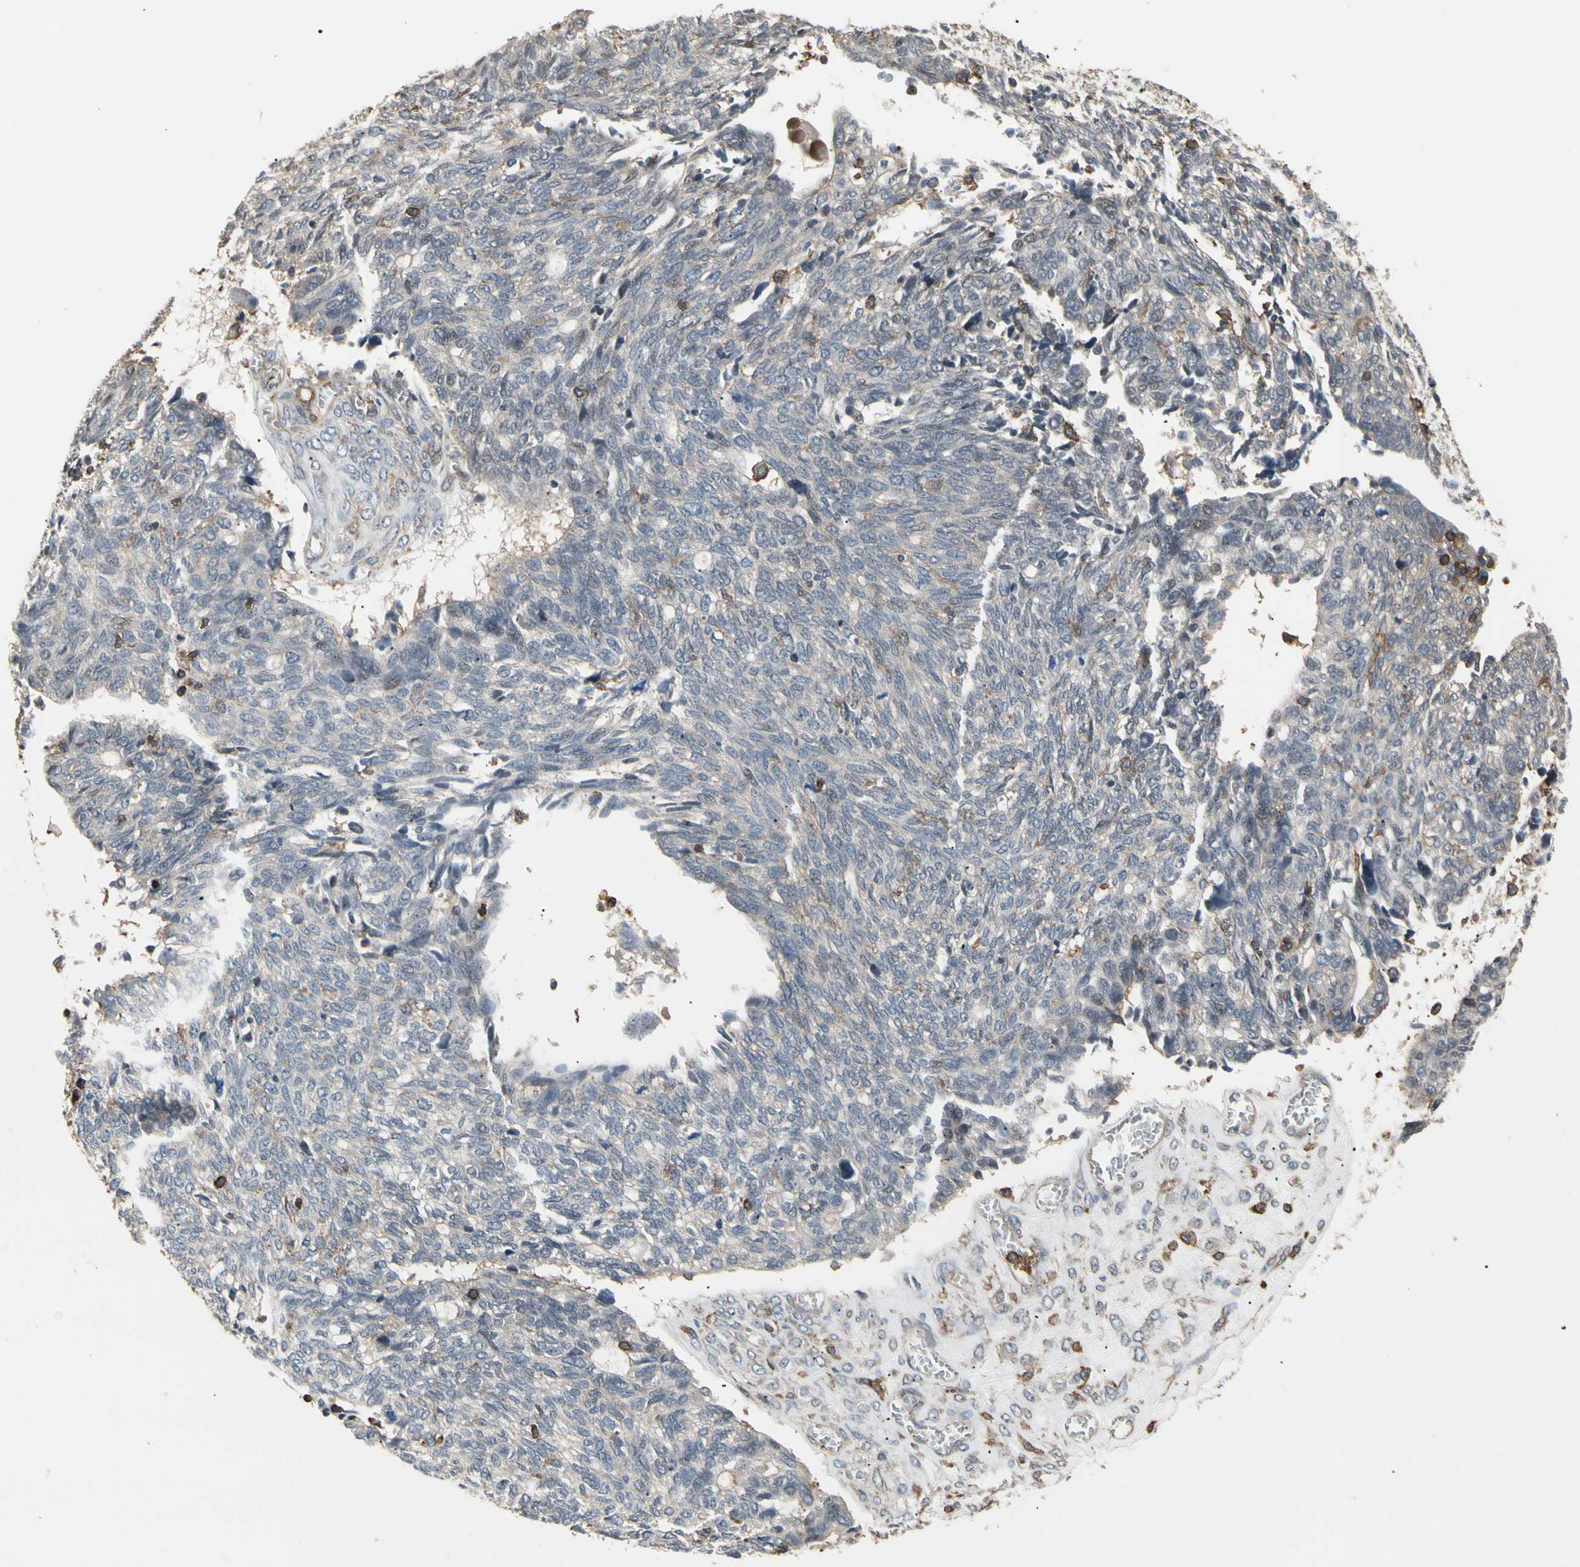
{"staining": {"intensity": "weak", "quantity": "<25%", "location": "cytoplasmic/membranous"}, "tissue": "ovarian cancer", "cell_type": "Tumor cells", "image_type": "cancer", "snomed": [{"axis": "morphology", "description": "Cystadenocarcinoma, serous, NOS"}, {"axis": "topography", "description": "Ovary"}], "caption": "Tumor cells are negative for protein expression in human serous cystadenocarcinoma (ovarian).", "gene": "MAPK13", "patient": {"sex": "female", "age": 79}}